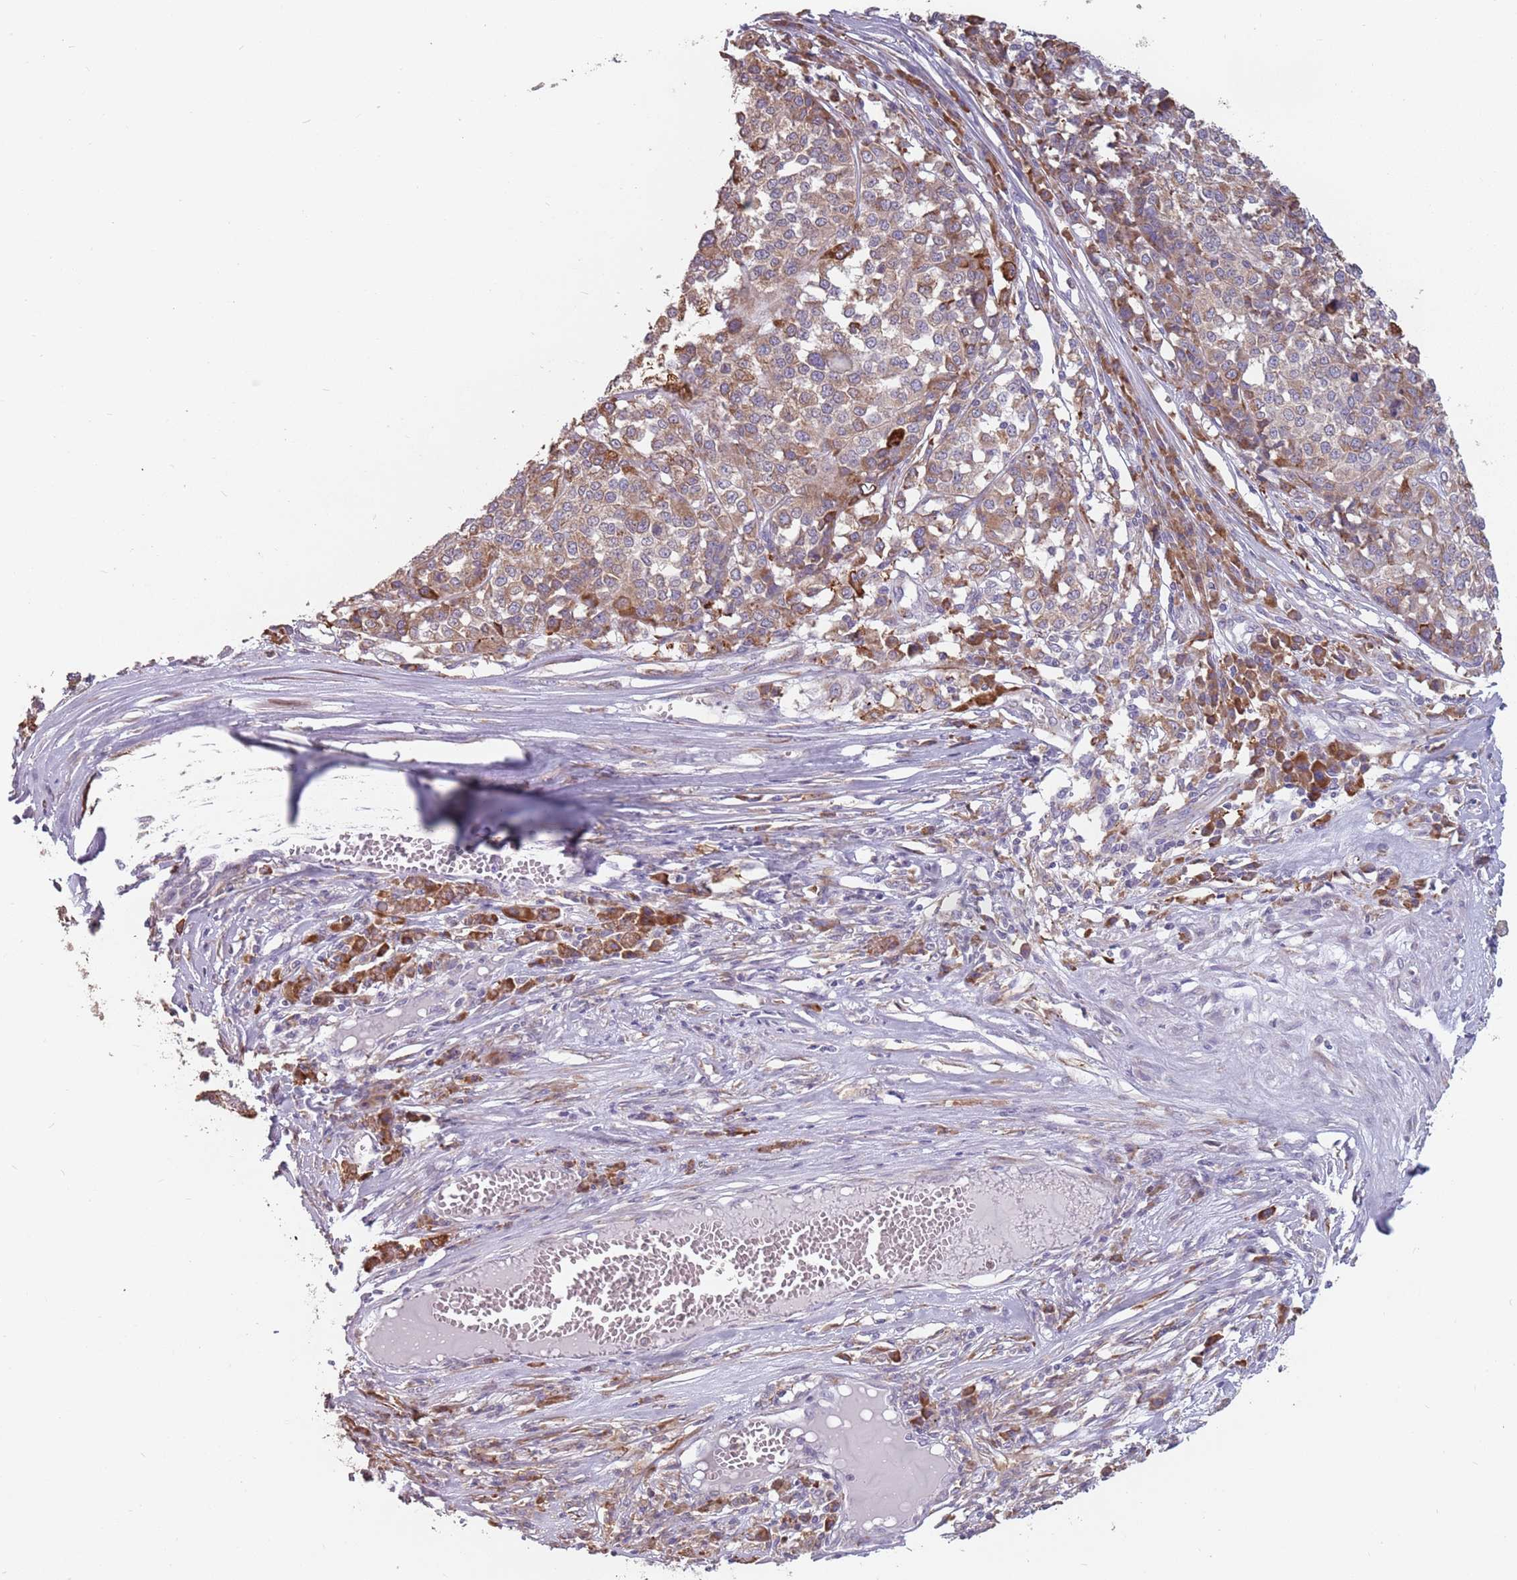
{"staining": {"intensity": "moderate", "quantity": ">75%", "location": "cytoplasmic/membranous"}, "tissue": "melanoma", "cell_type": "Tumor cells", "image_type": "cancer", "snomed": [{"axis": "morphology", "description": "Malignant melanoma, Metastatic site"}, {"axis": "topography", "description": "Lymph node"}], "caption": "Melanoma was stained to show a protein in brown. There is medium levels of moderate cytoplasmic/membranous staining in approximately >75% of tumor cells.", "gene": "RPS9", "patient": {"sex": "male", "age": 44}}